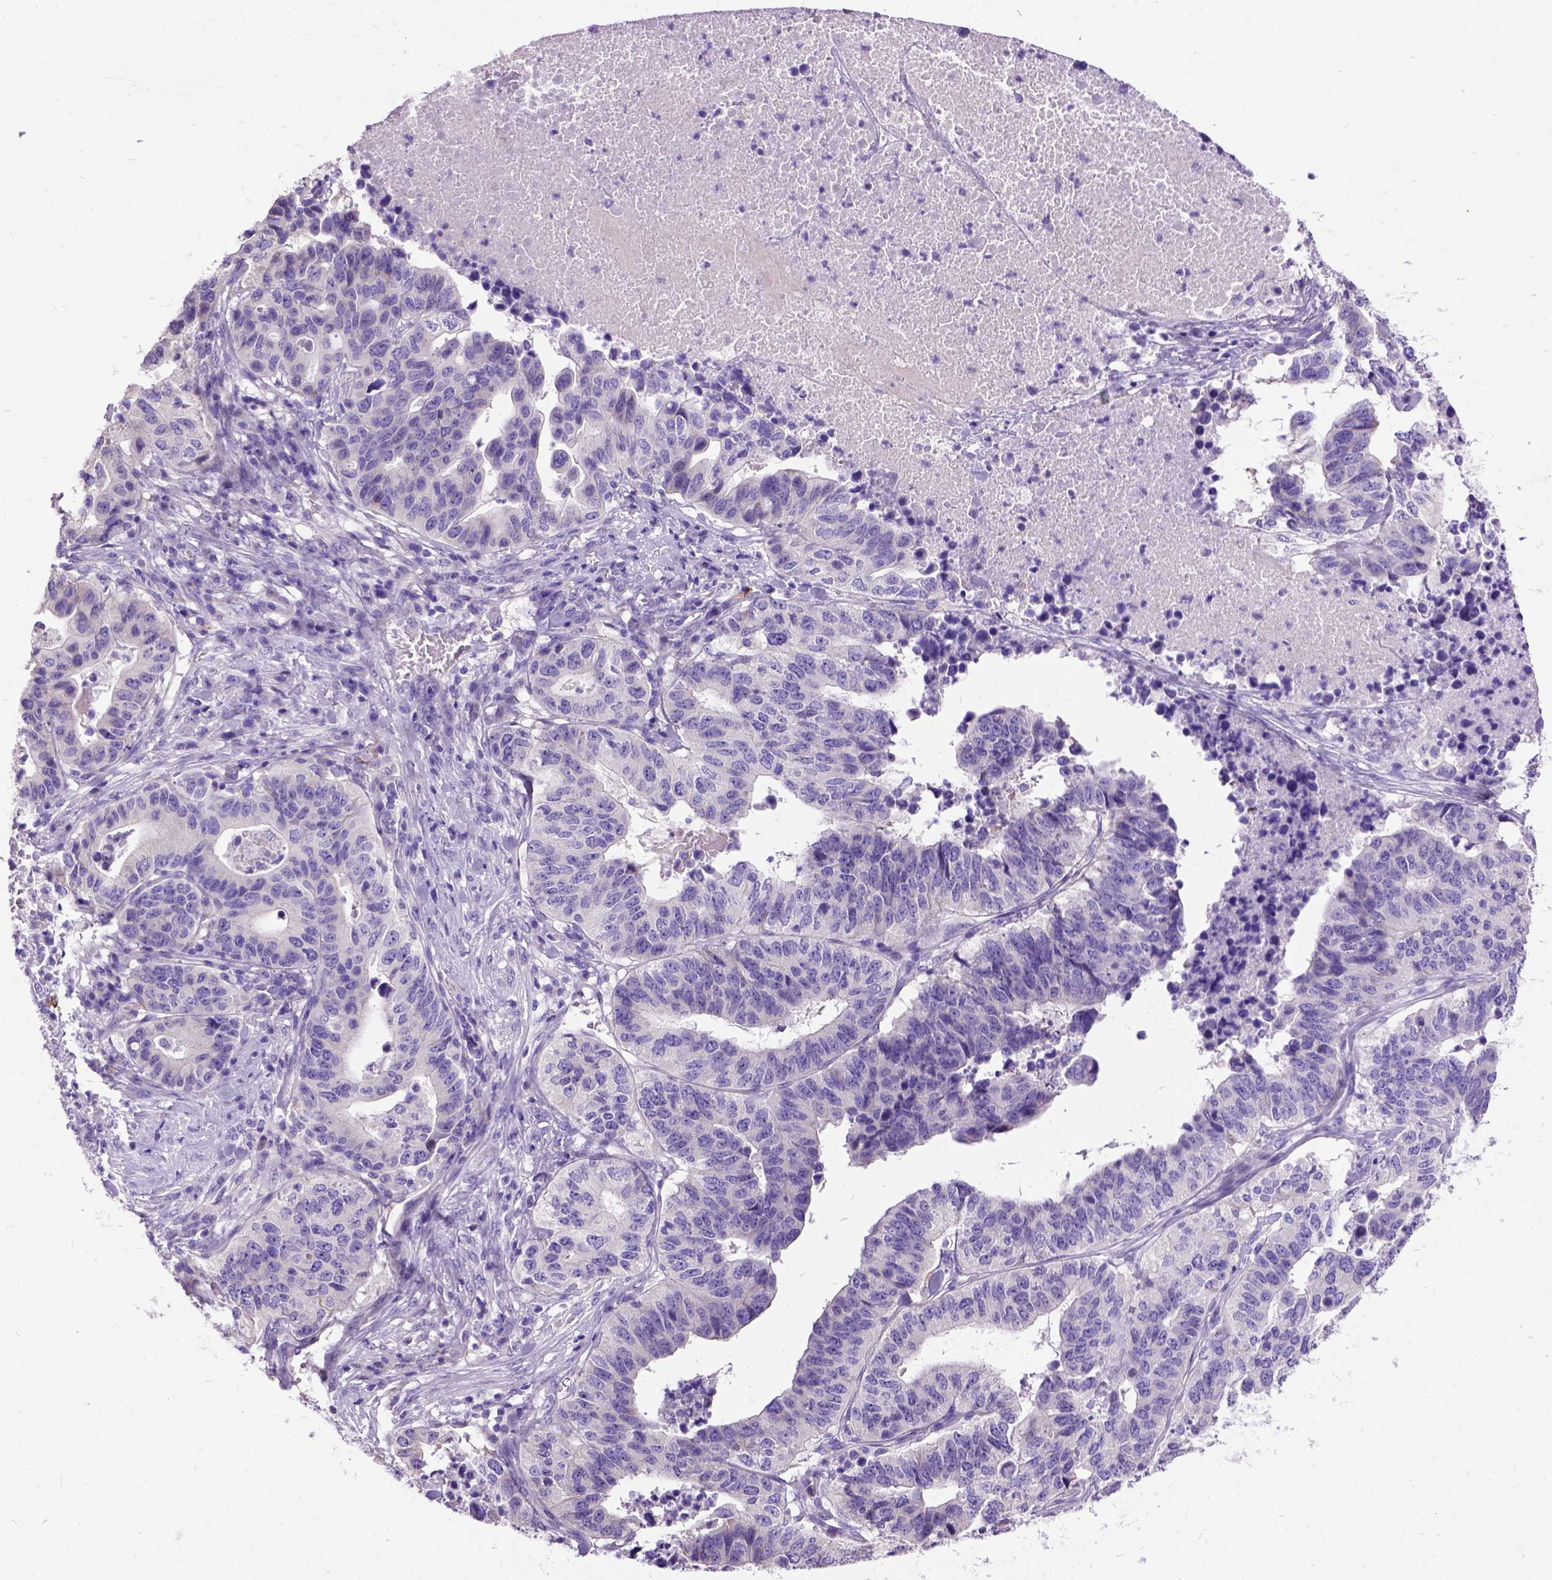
{"staining": {"intensity": "negative", "quantity": "none", "location": "none"}, "tissue": "stomach cancer", "cell_type": "Tumor cells", "image_type": "cancer", "snomed": [{"axis": "morphology", "description": "Adenocarcinoma, NOS"}, {"axis": "topography", "description": "Stomach, upper"}], "caption": "Adenocarcinoma (stomach) stained for a protein using IHC demonstrates no expression tumor cells.", "gene": "CFAP54", "patient": {"sex": "female", "age": 67}}